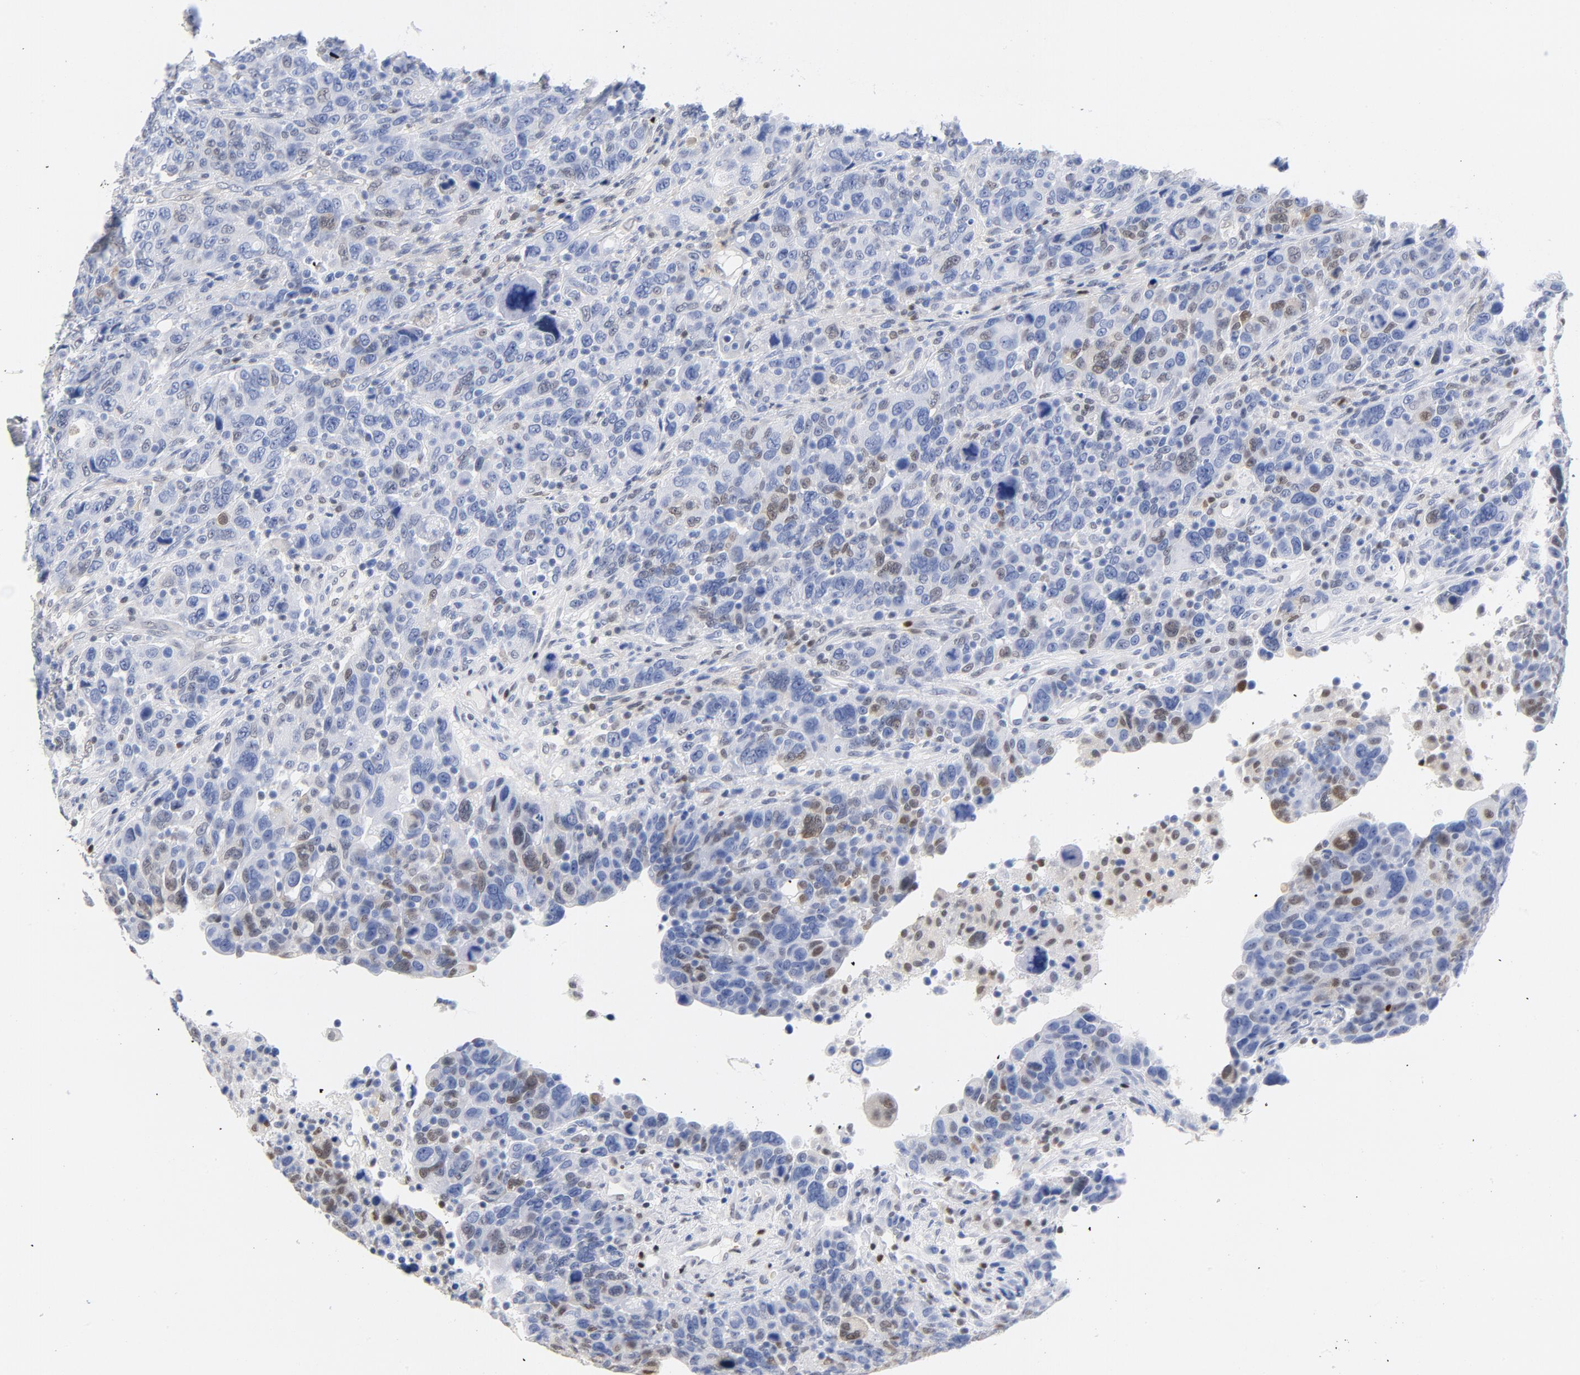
{"staining": {"intensity": "weak", "quantity": "<25%", "location": "nuclear"}, "tissue": "breast cancer", "cell_type": "Tumor cells", "image_type": "cancer", "snomed": [{"axis": "morphology", "description": "Duct carcinoma"}, {"axis": "topography", "description": "Breast"}], "caption": "A high-resolution micrograph shows IHC staining of breast cancer (infiltrating ductal carcinoma), which reveals no significant expression in tumor cells.", "gene": "CDKN1B", "patient": {"sex": "female", "age": 37}}